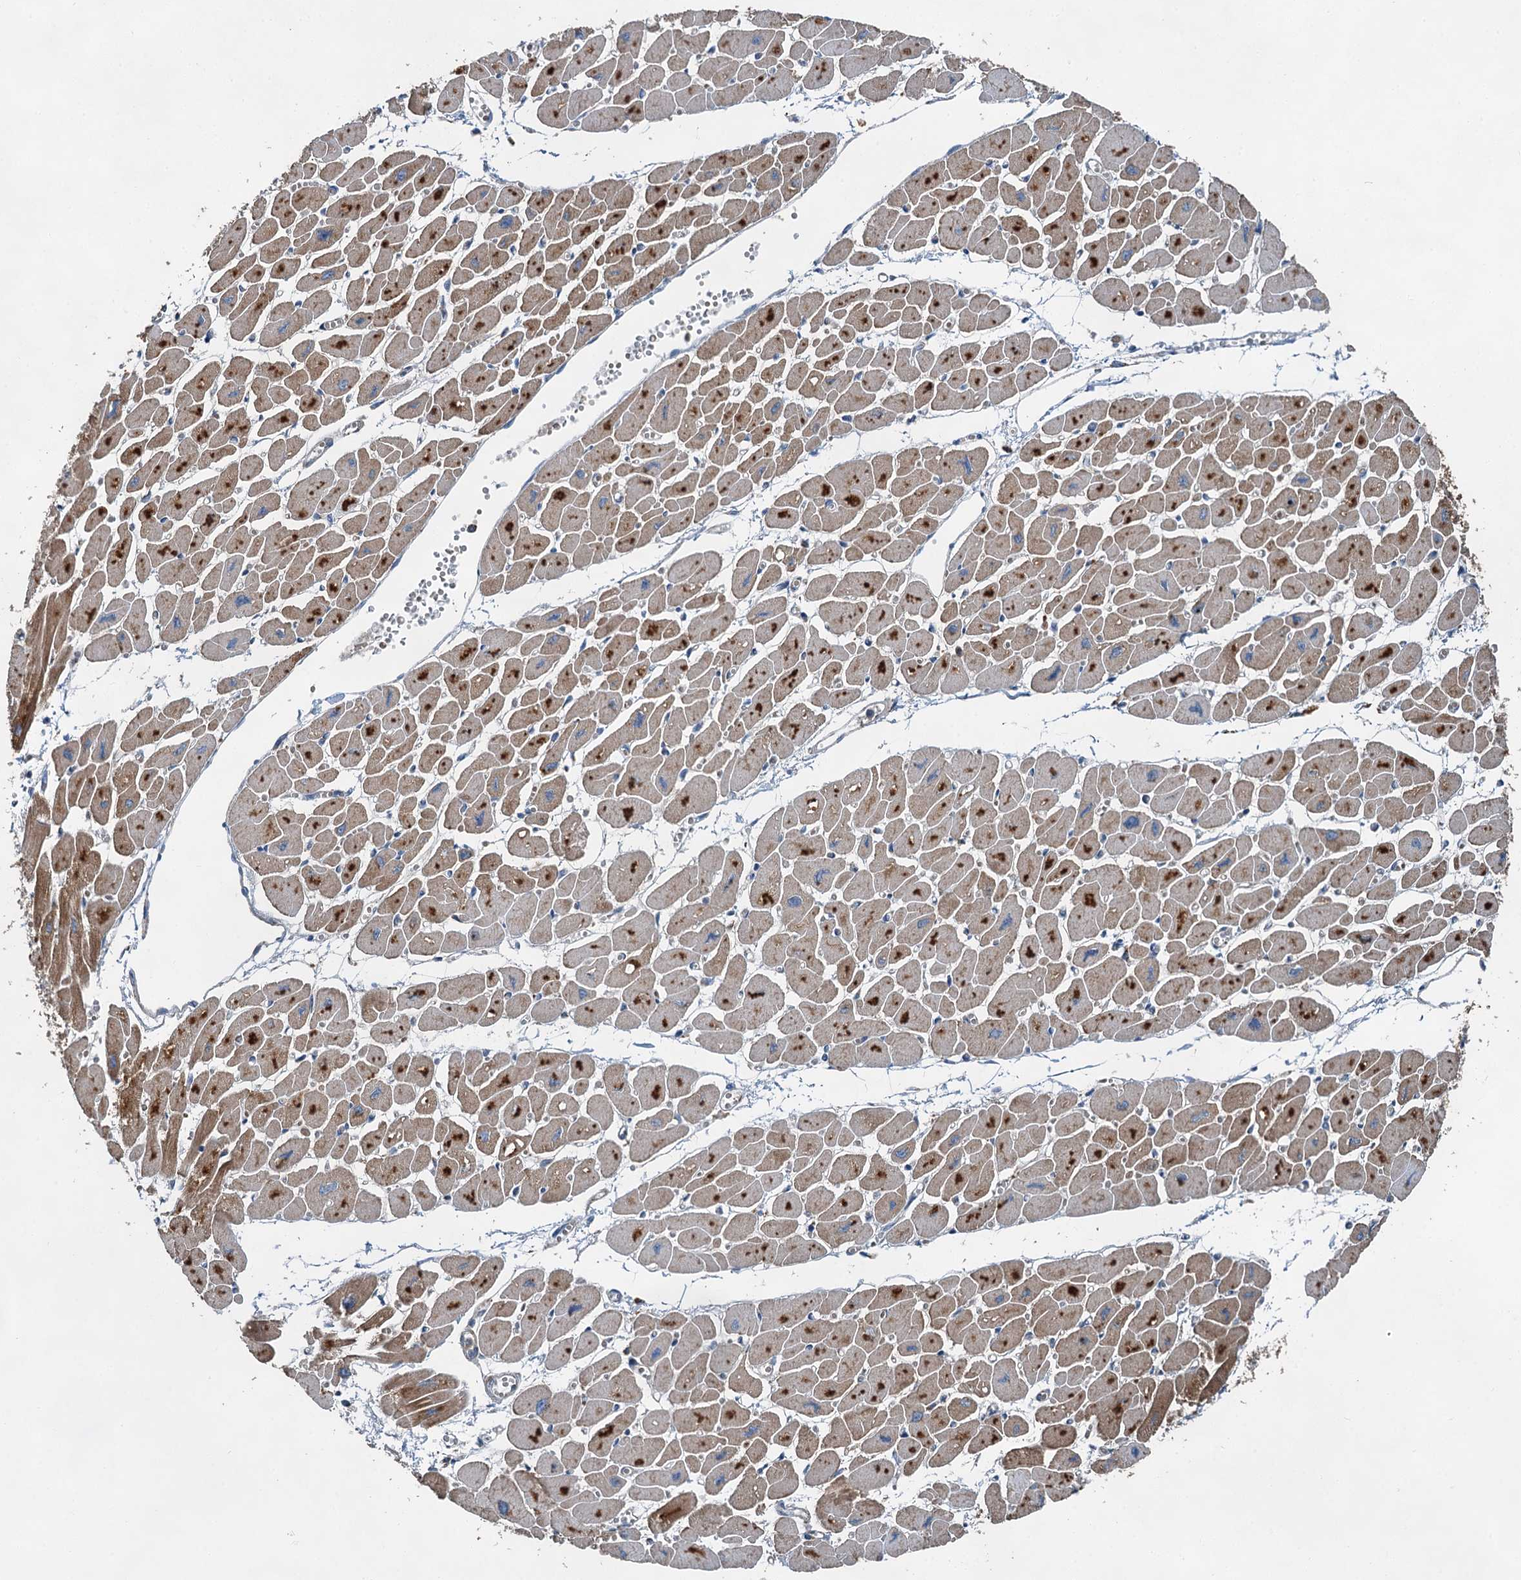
{"staining": {"intensity": "moderate", "quantity": ">75%", "location": "cytoplasmic/membranous"}, "tissue": "heart muscle", "cell_type": "Cardiomyocytes", "image_type": "normal", "snomed": [{"axis": "morphology", "description": "Normal tissue, NOS"}, {"axis": "topography", "description": "Heart"}], "caption": "A medium amount of moderate cytoplasmic/membranous expression is present in approximately >75% of cardiomyocytes in unremarkable heart muscle.", "gene": "HAUS2", "patient": {"sex": "female", "age": 54}}